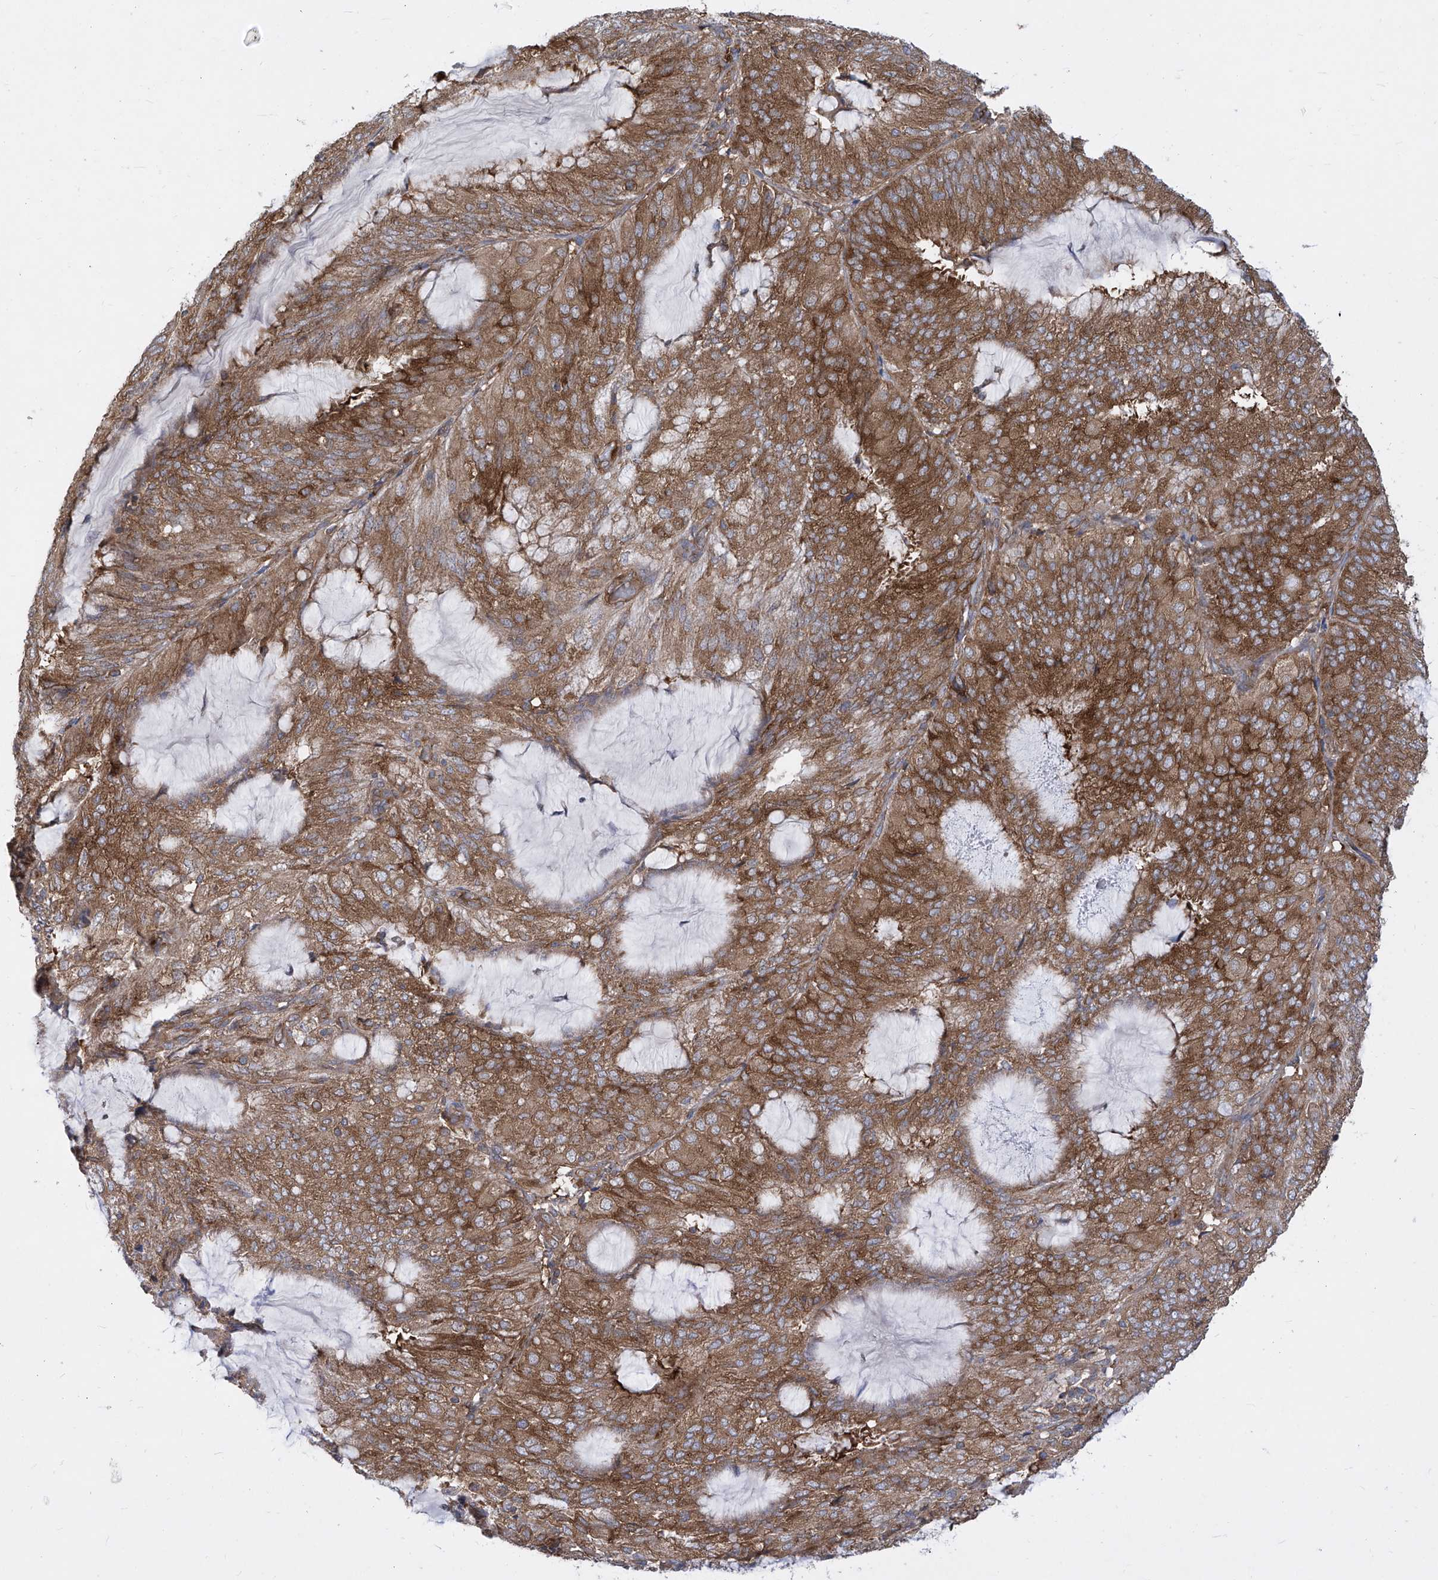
{"staining": {"intensity": "strong", "quantity": ">75%", "location": "cytoplasmic/membranous"}, "tissue": "endometrial cancer", "cell_type": "Tumor cells", "image_type": "cancer", "snomed": [{"axis": "morphology", "description": "Adenocarcinoma, NOS"}, {"axis": "topography", "description": "Endometrium"}], "caption": "Immunohistochemical staining of human endometrial adenocarcinoma exhibits high levels of strong cytoplasmic/membranous protein positivity in approximately >75% of tumor cells.", "gene": "EIF3M", "patient": {"sex": "female", "age": 81}}